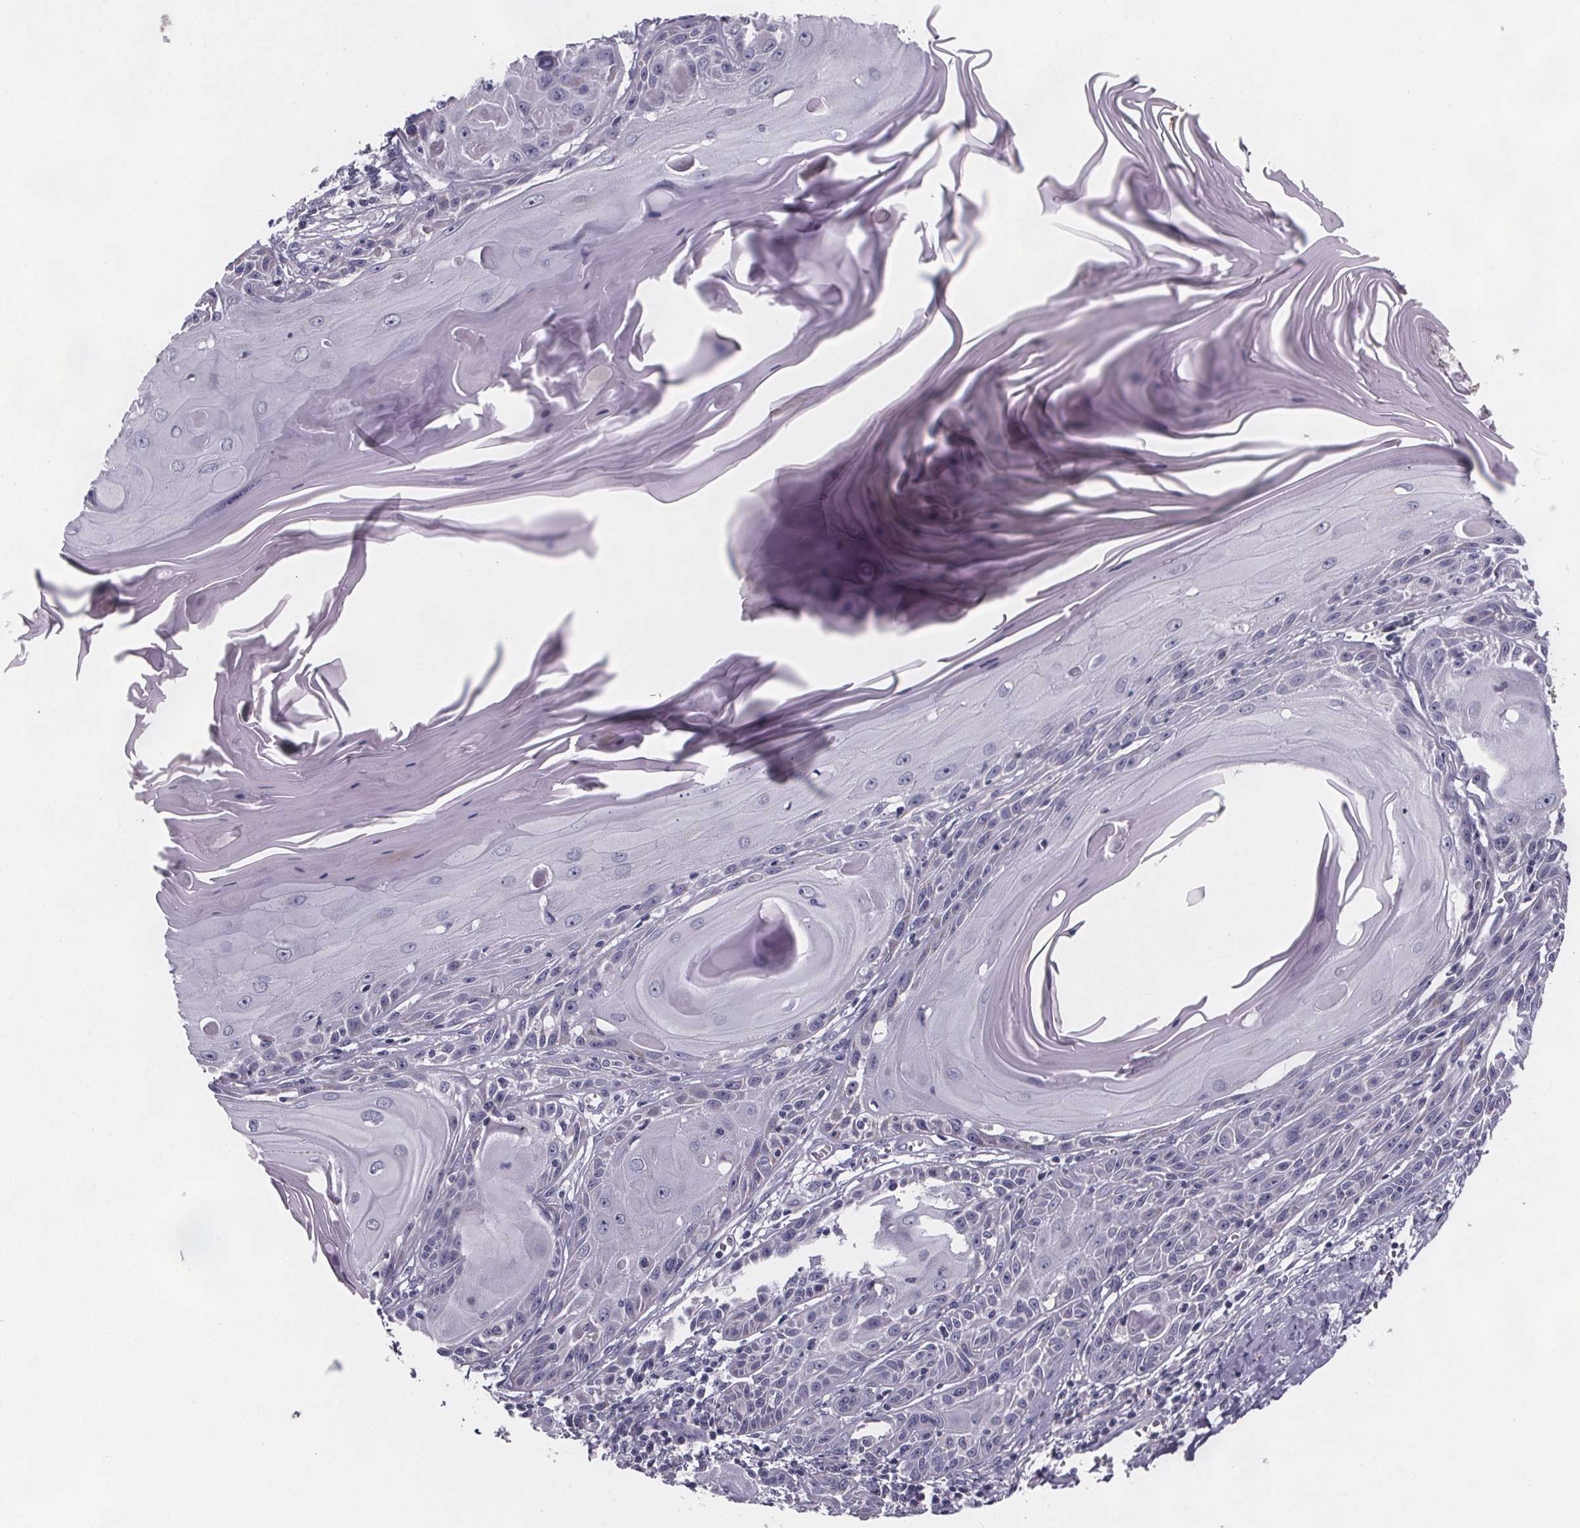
{"staining": {"intensity": "negative", "quantity": "none", "location": "none"}, "tissue": "skin cancer", "cell_type": "Tumor cells", "image_type": "cancer", "snomed": [{"axis": "morphology", "description": "Squamous cell carcinoma, NOS"}, {"axis": "topography", "description": "Skin"}, {"axis": "topography", "description": "Vulva"}], "caption": "This is an immunohistochemistry (IHC) micrograph of skin cancer. There is no expression in tumor cells.", "gene": "PAH", "patient": {"sex": "female", "age": 85}}